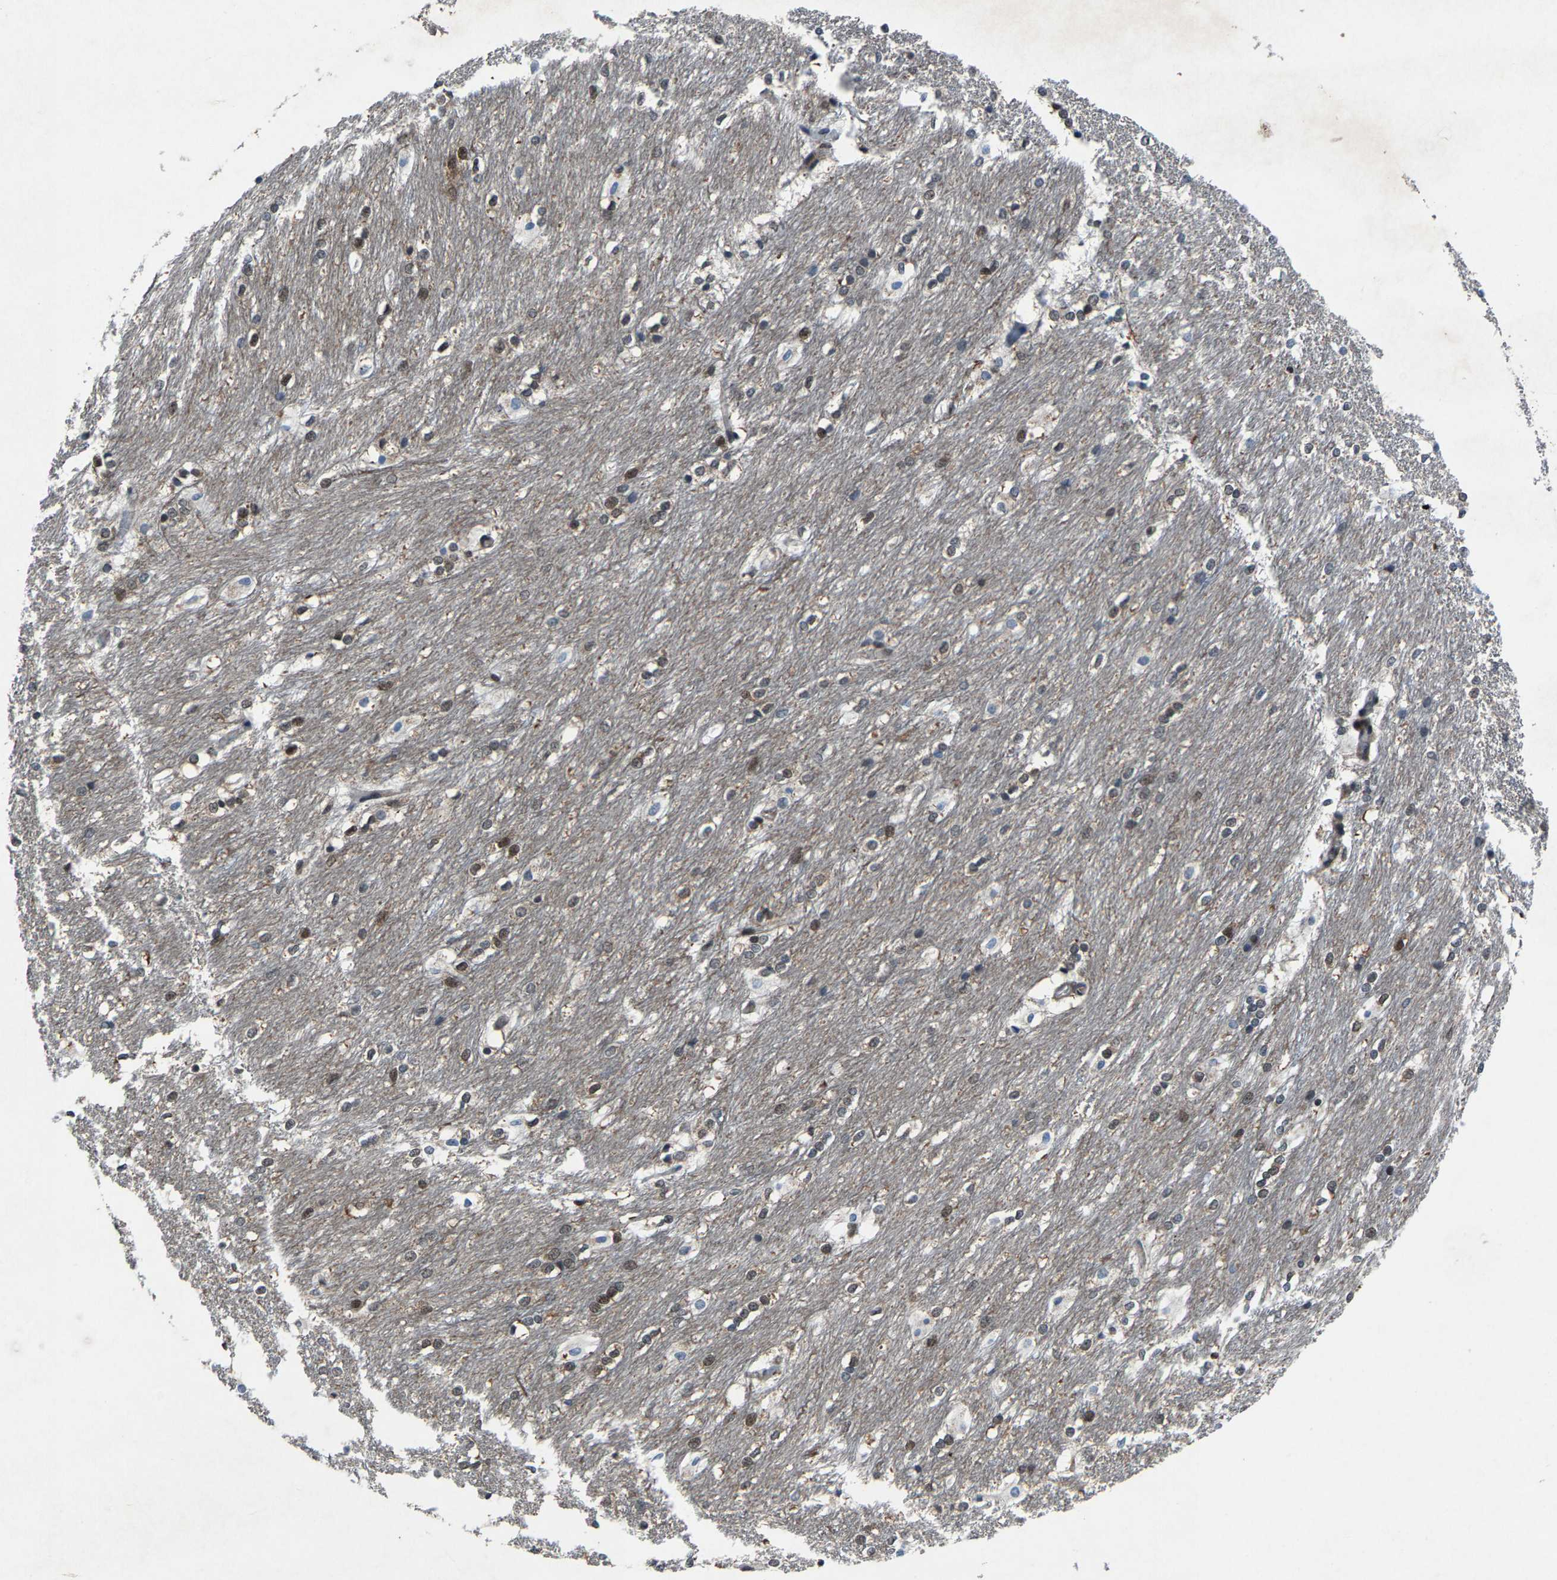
{"staining": {"intensity": "moderate", "quantity": "<25%", "location": "nuclear"}, "tissue": "caudate", "cell_type": "Glial cells", "image_type": "normal", "snomed": [{"axis": "morphology", "description": "Normal tissue, NOS"}, {"axis": "topography", "description": "Lateral ventricle wall"}], "caption": "Immunohistochemistry (IHC) (DAB (3,3'-diaminobenzidine)) staining of normal caudate exhibits moderate nuclear protein positivity in approximately <25% of glial cells.", "gene": "ATXN3", "patient": {"sex": "female", "age": 19}}